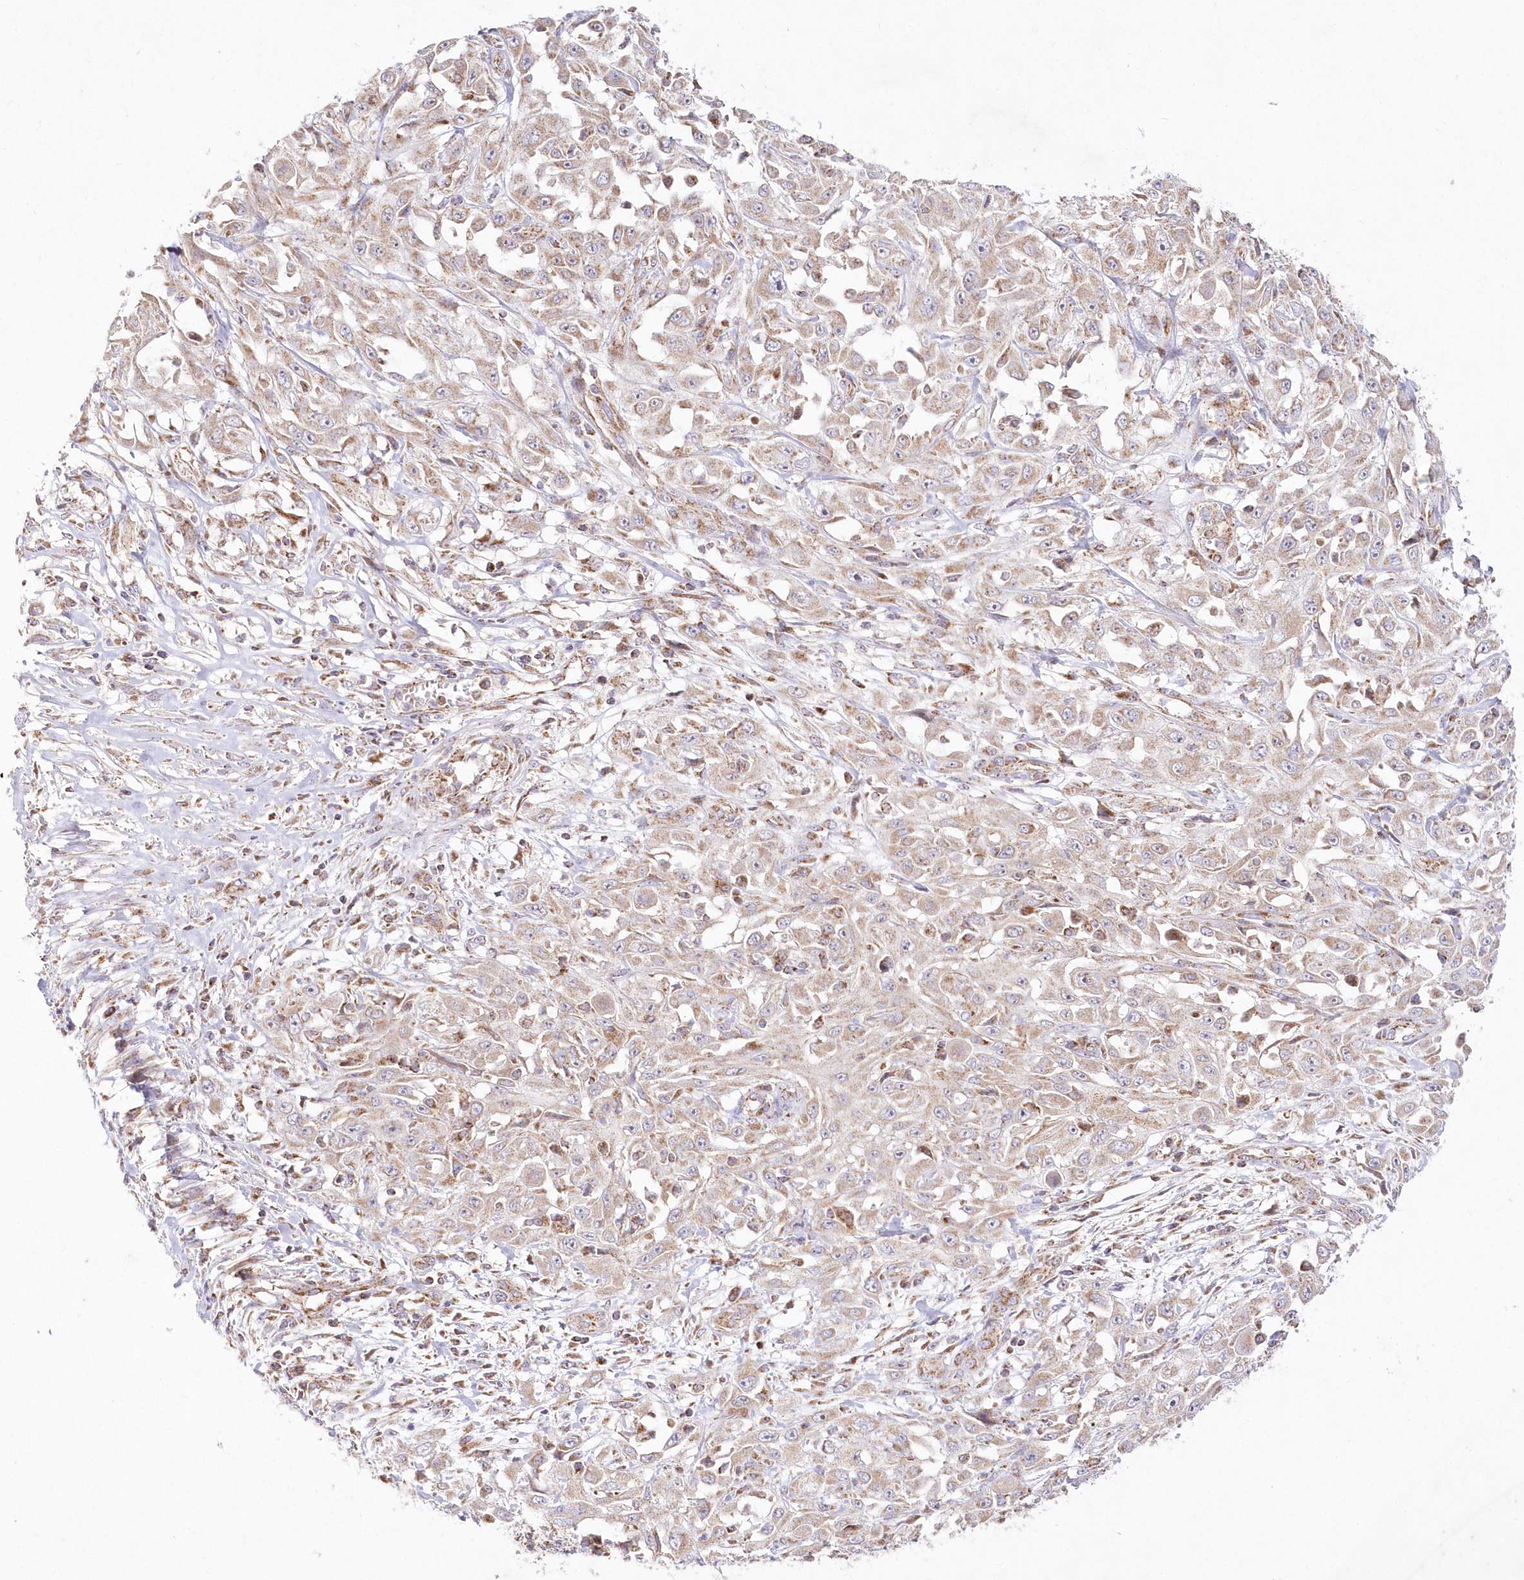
{"staining": {"intensity": "weak", "quantity": ">75%", "location": "cytoplasmic/membranous"}, "tissue": "skin cancer", "cell_type": "Tumor cells", "image_type": "cancer", "snomed": [{"axis": "morphology", "description": "Squamous cell carcinoma, NOS"}, {"axis": "morphology", "description": "Squamous cell carcinoma, metastatic, NOS"}, {"axis": "topography", "description": "Skin"}, {"axis": "topography", "description": "Lymph node"}], "caption": "Skin cancer (metastatic squamous cell carcinoma) stained with a brown dye reveals weak cytoplasmic/membranous positive positivity in about >75% of tumor cells.", "gene": "DNA2", "patient": {"sex": "male", "age": 75}}